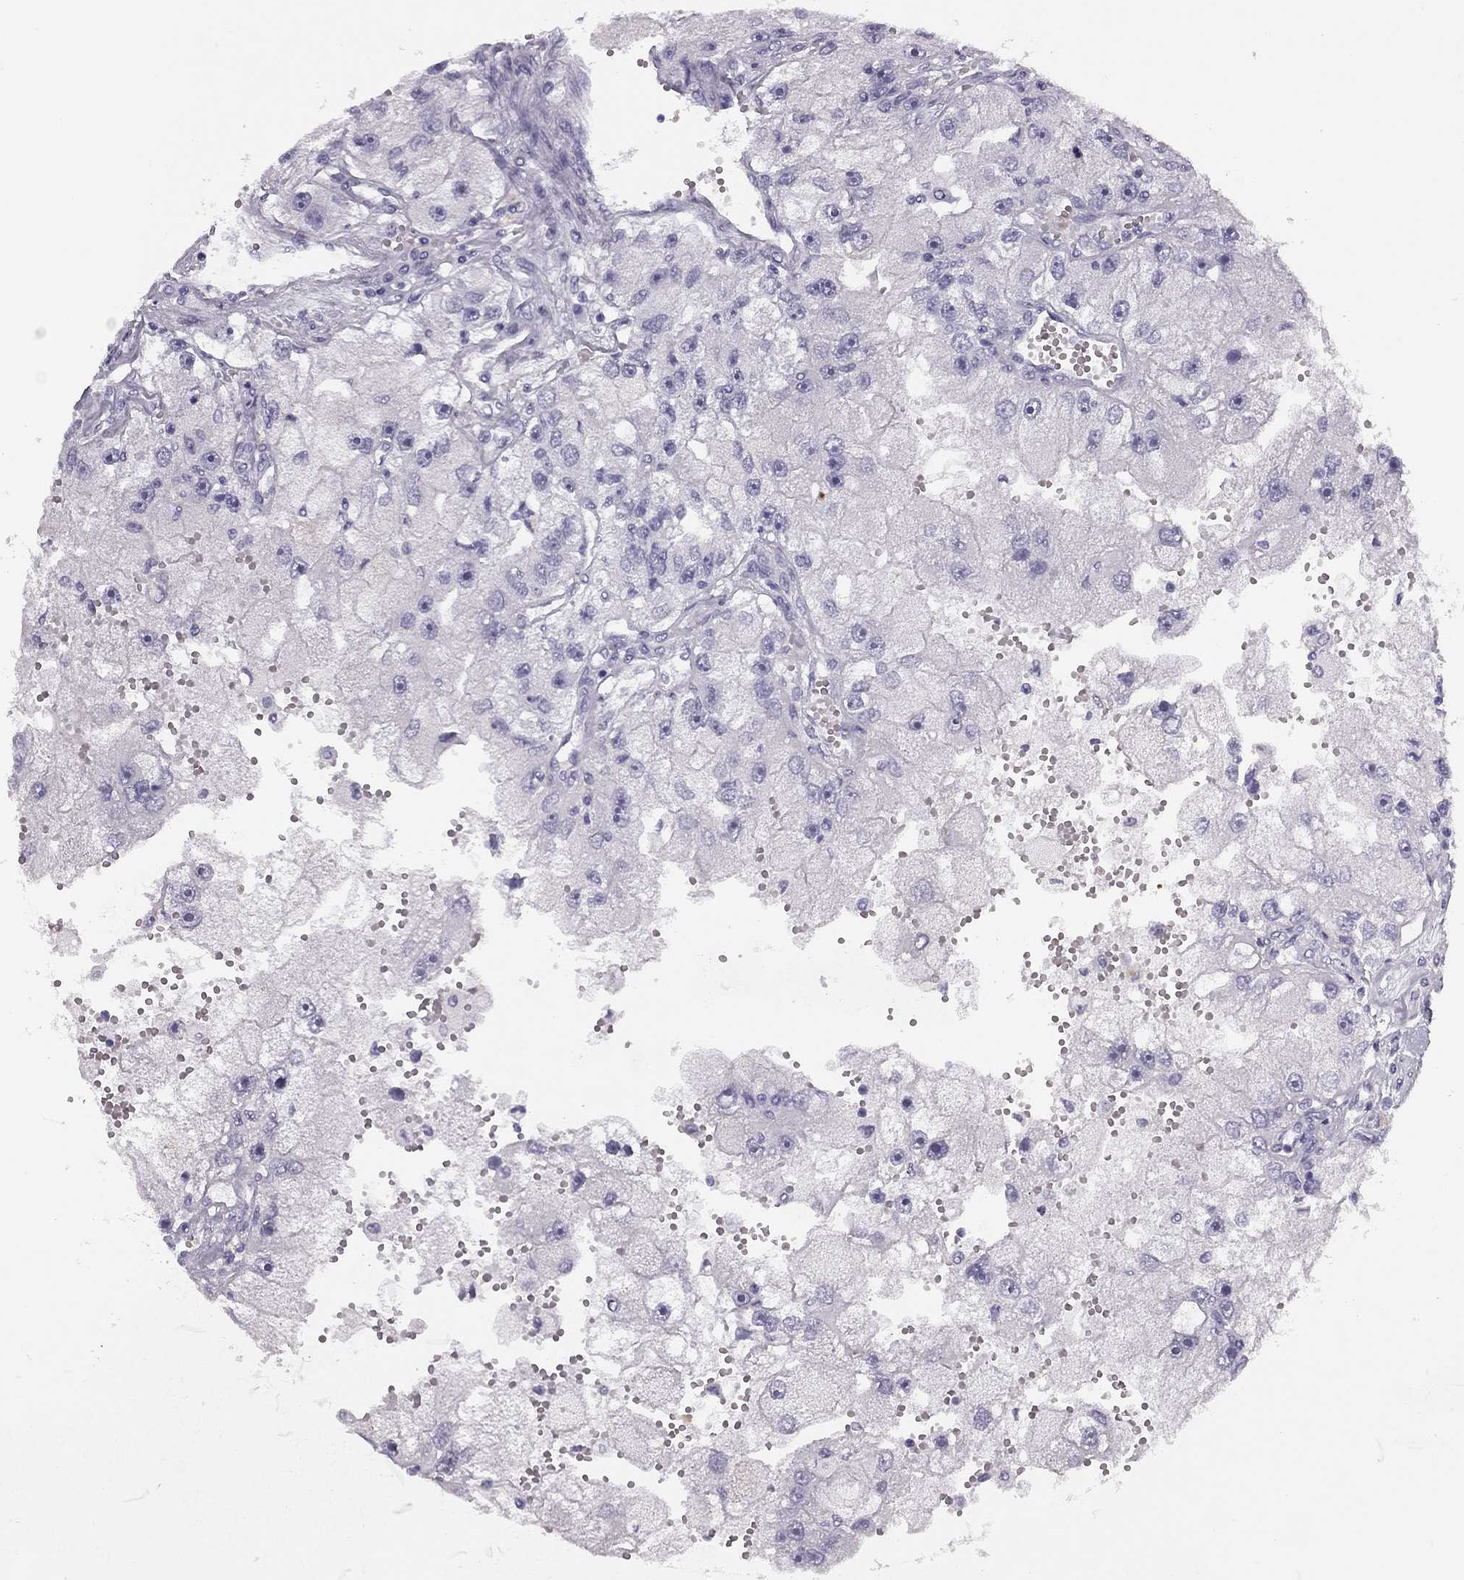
{"staining": {"intensity": "negative", "quantity": "none", "location": "none"}, "tissue": "renal cancer", "cell_type": "Tumor cells", "image_type": "cancer", "snomed": [{"axis": "morphology", "description": "Adenocarcinoma, NOS"}, {"axis": "topography", "description": "Kidney"}], "caption": "Immunohistochemical staining of human adenocarcinoma (renal) reveals no significant staining in tumor cells.", "gene": "MC5R", "patient": {"sex": "male", "age": 63}}